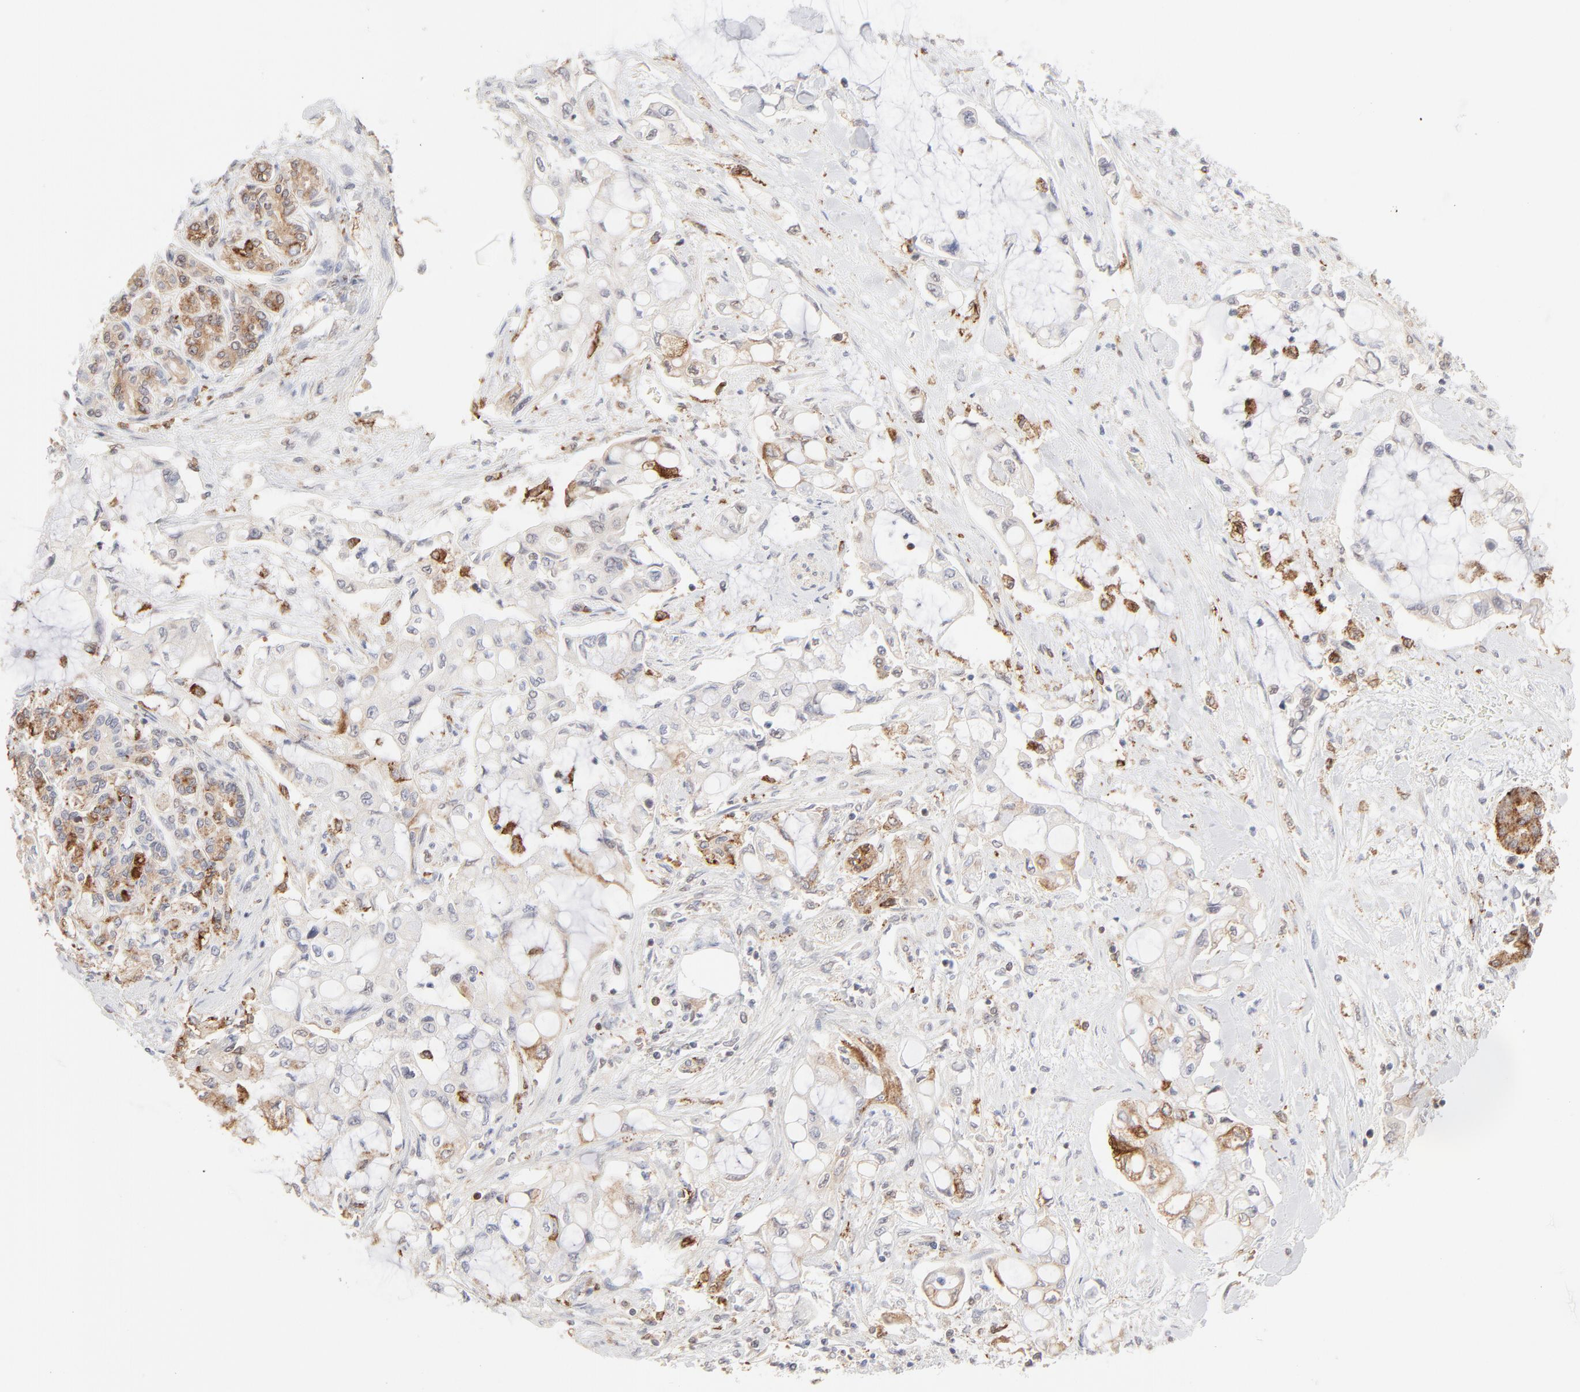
{"staining": {"intensity": "negative", "quantity": "none", "location": "none"}, "tissue": "pancreatic cancer", "cell_type": "Tumor cells", "image_type": "cancer", "snomed": [{"axis": "morphology", "description": "Adenocarcinoma, NOS"}, {"axis": "topography", "description": "Pancreas"}], "caption": "There is no significant positivity in tumor cells of adenocarcinoma (pancreatic).", "gene": "CDK6", "patient": {"sex": "female", "age": 70}}